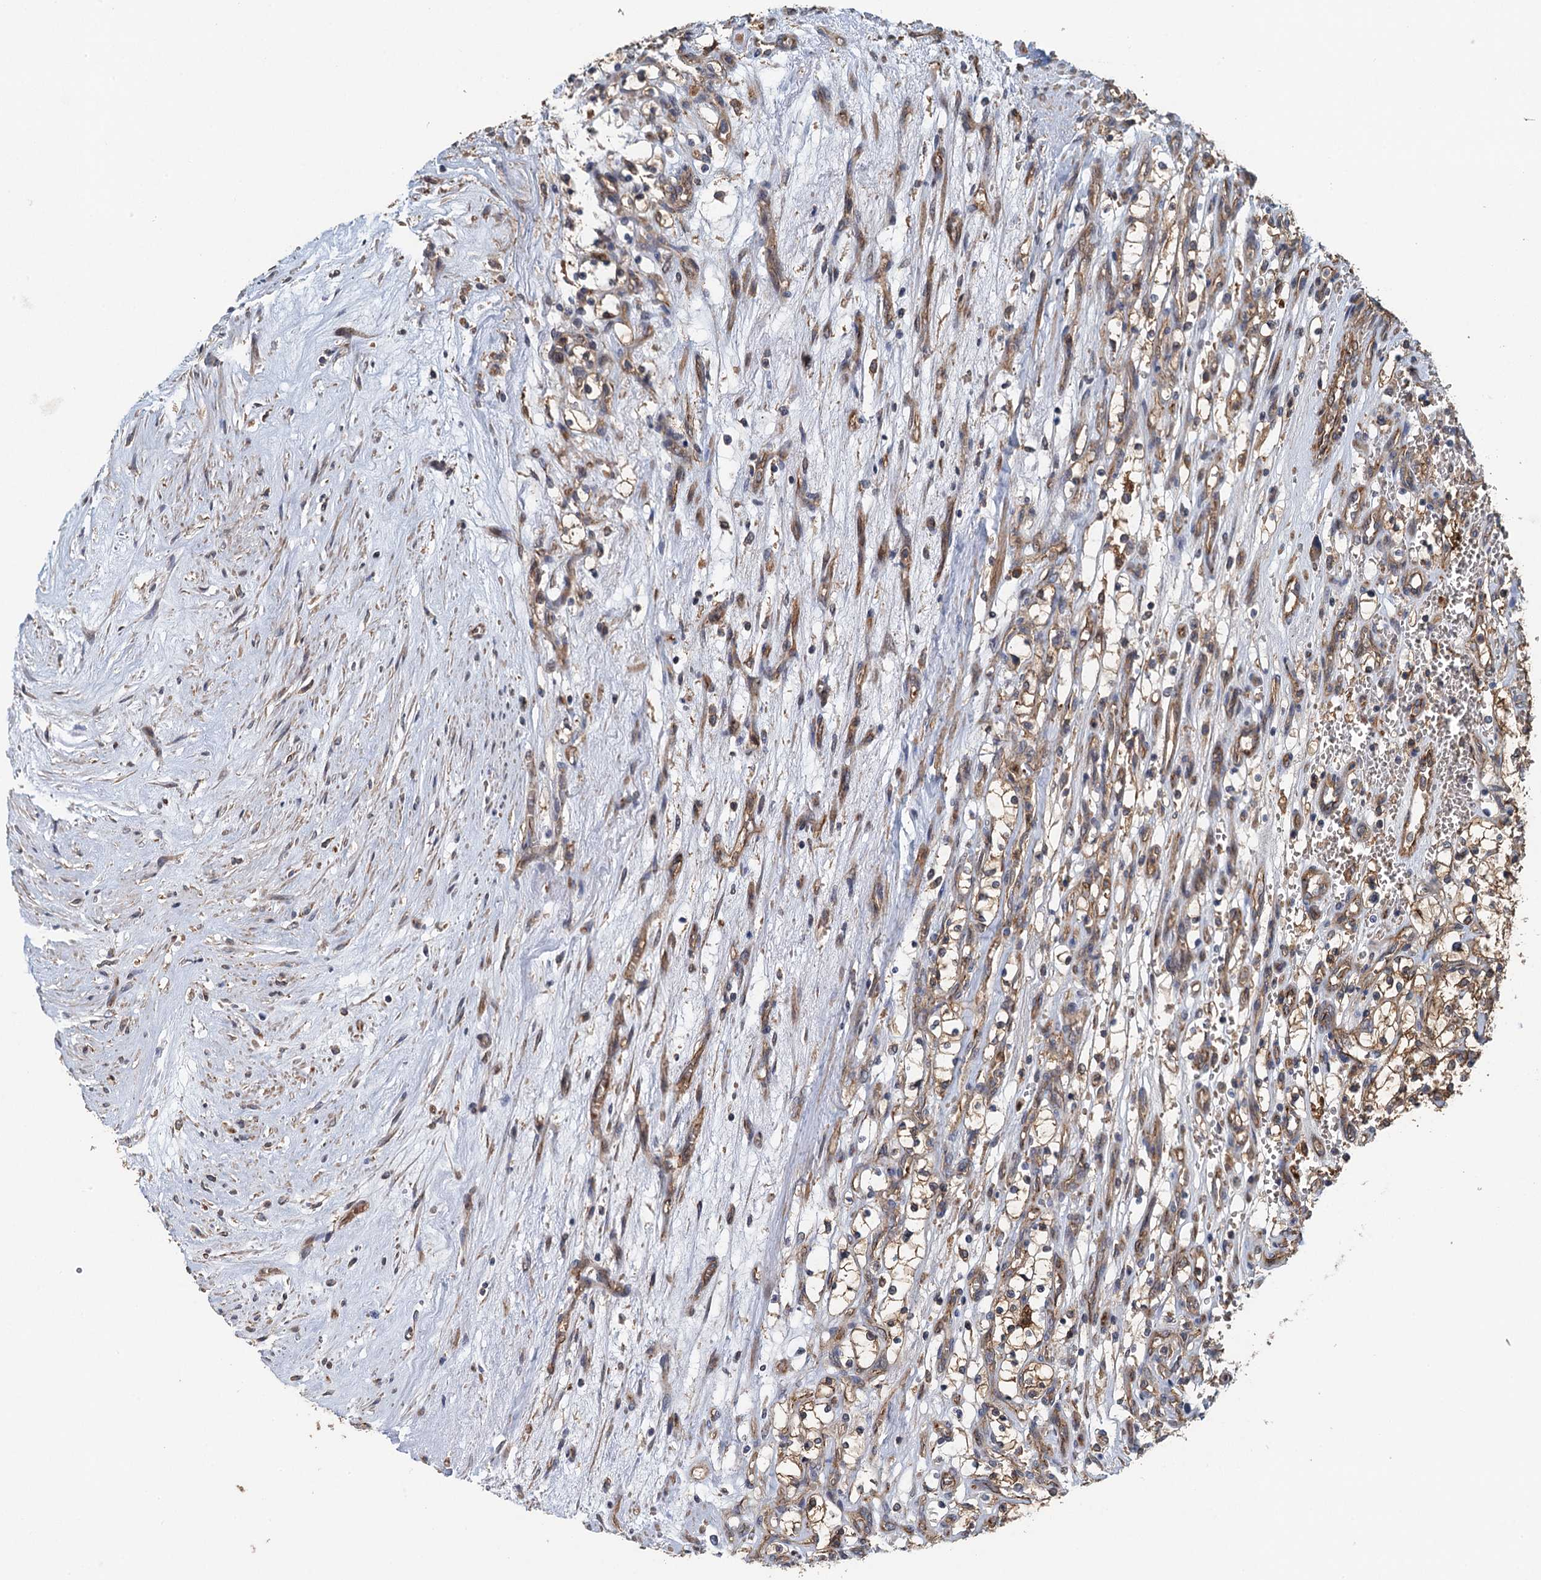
{"staining": {"intensity": "moderate", "quantity": ">75%", "location": "cytoplasmic/membranous"}, "tissue": "renal cancer", "cell_type": "Tumor cells", "image_type": "cancer", "snomed": [{"axis": "morphology", "description": "Adenocarcinoma, NOS"}, {"axis": "topography", "description": "Kidney"}], "caption": "A high-resolution photomicrograph shows IHC staining of renal cancer, which displays moderate cytoplasmic/membranous expression in about >75% of tumor cells. The protein is stained brown, and the nuclei are stained in blue (DAB (3,3'-diaminobenzidine) IHC with brightfield microscopy, high magnification).", "gene": "RSAD2", "patient": {"sex": "female", "age": 69}}